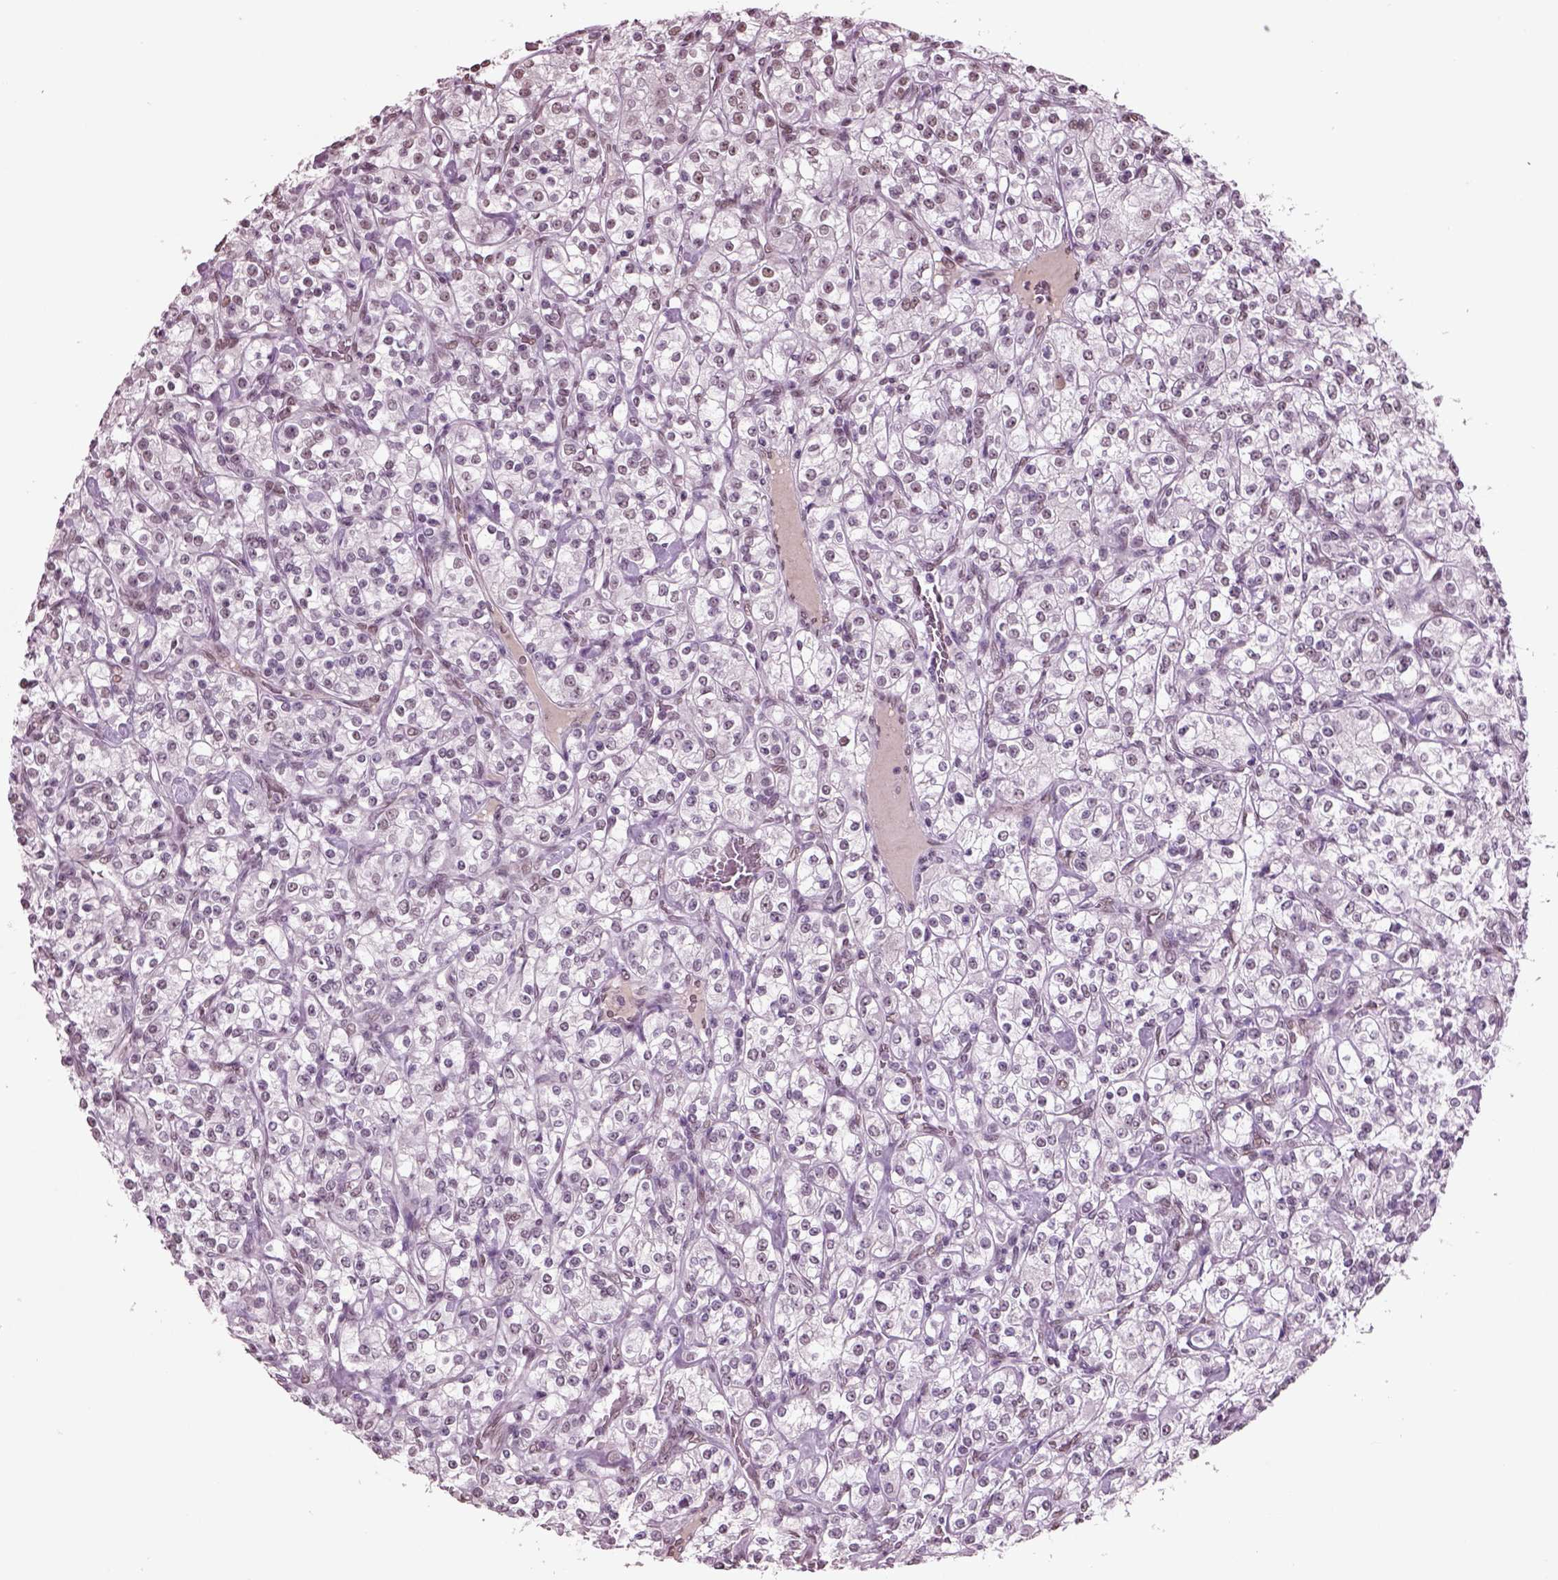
{"staining": {"intensity": "negative", "quantity": "none", "location": "none"}, "tissue": "renal cancer", "cell_type": "Tumor cells", "image_type": "cancer", "snomed": [{"axis": "morphology", "description": "Adenocarcinoma, NOS"}, {"axis": "topography", "description": "Kidney"}], "caption": "Adenocarcinoma (renal) was stained to show a protein in brown. There is no significant expression in tumor cells.", "gene": "SEPHS1", "patient": {"sex": "male", "age": 77}}